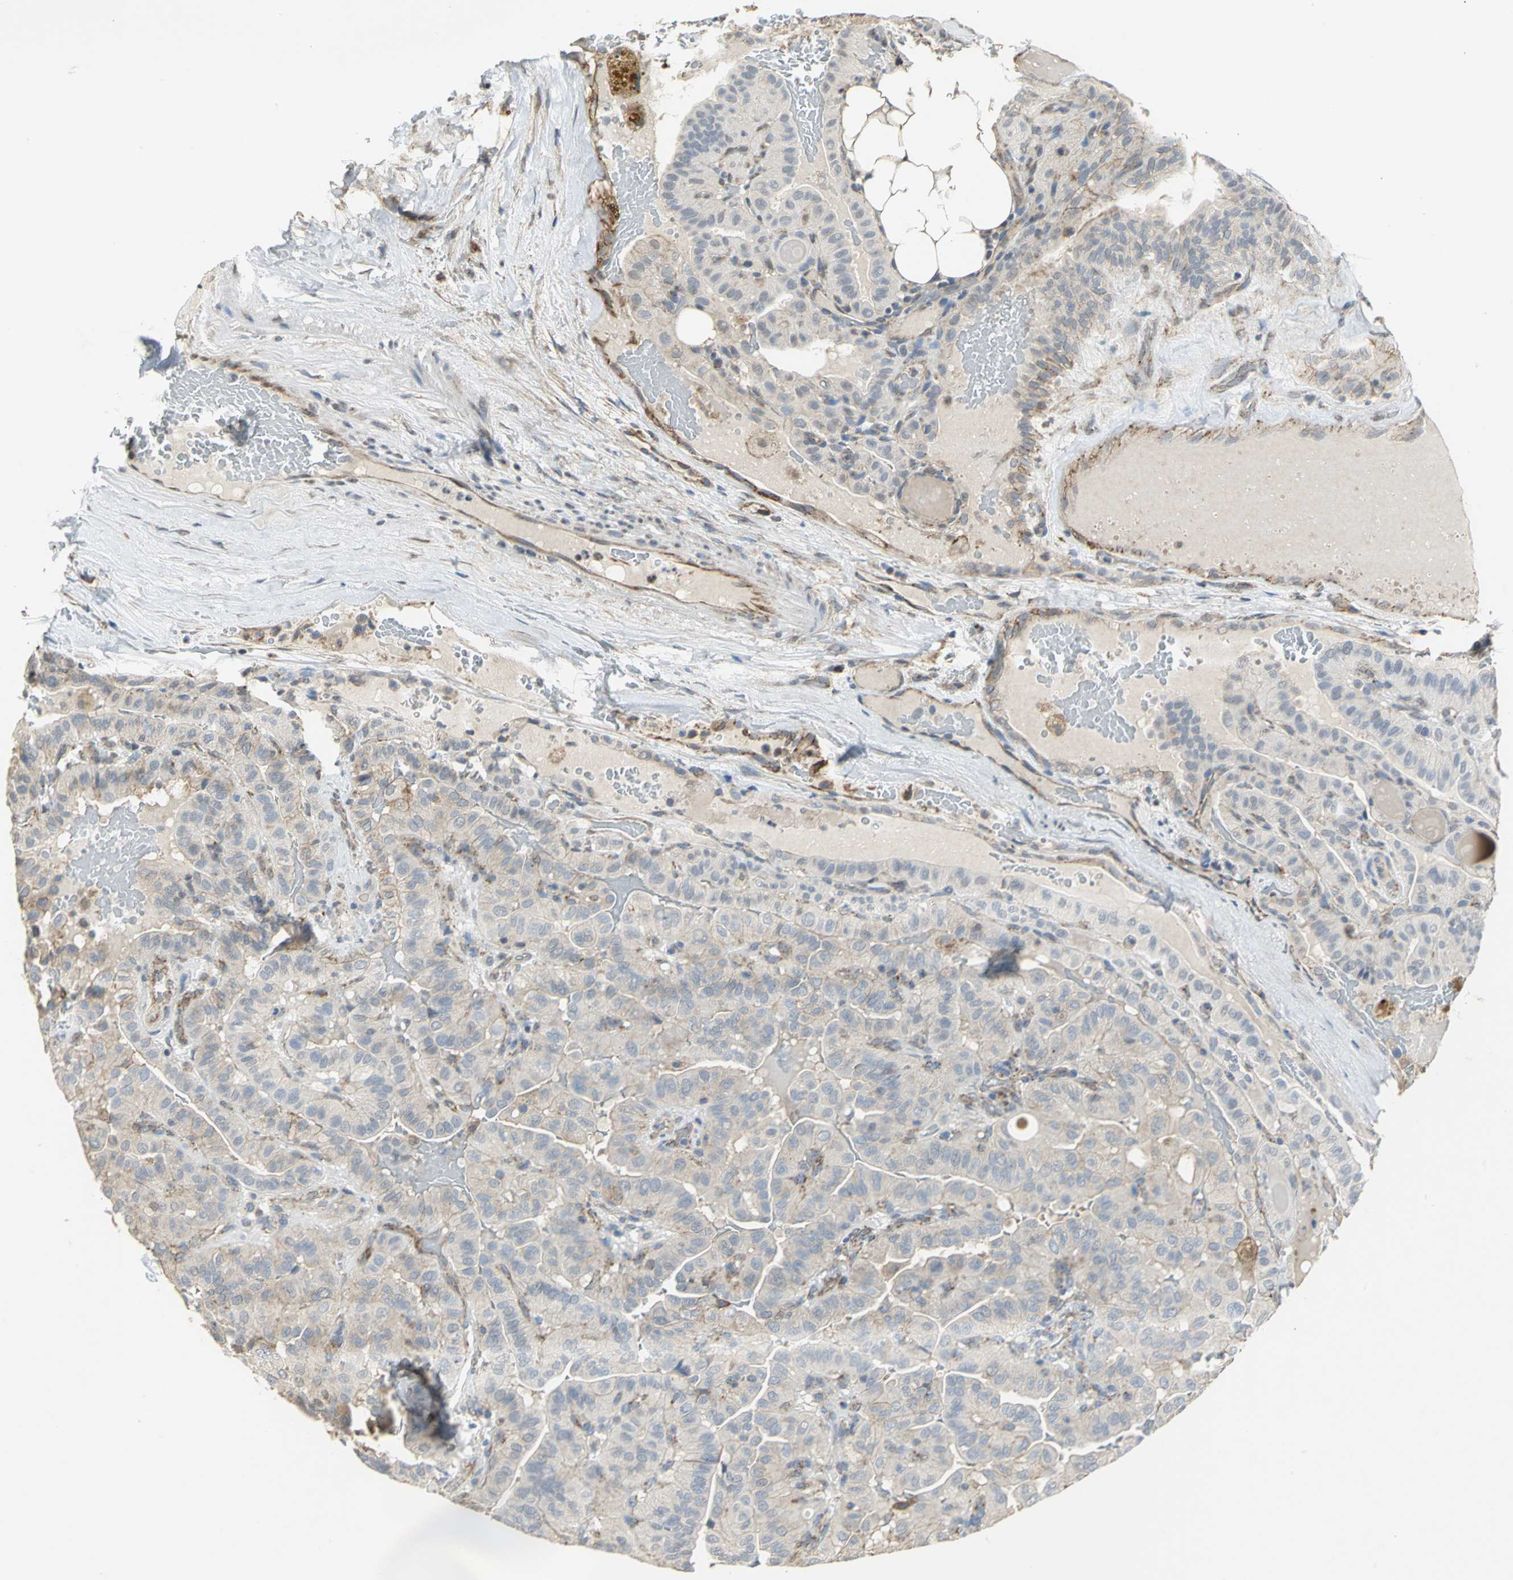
{"staining": {"intensity": "weak", "quantity": "<25%", "location": "cytoplasmic/membranous"}, "tissue": "thyroid cancer", "cell_type": "Tumor cells", "image_type": "cancer", "snomed": [{"axis": "morphology", "description": "Papillary adenocarcinoma, NOS"}, {"axis": "topography", "description": "Thyroid gland"}], "caption": "An image of human thyroid cancer is negative for staining in tumor cells.", "gene": "NDUFB5", "patient": {"sex": "male", "age": 77}}